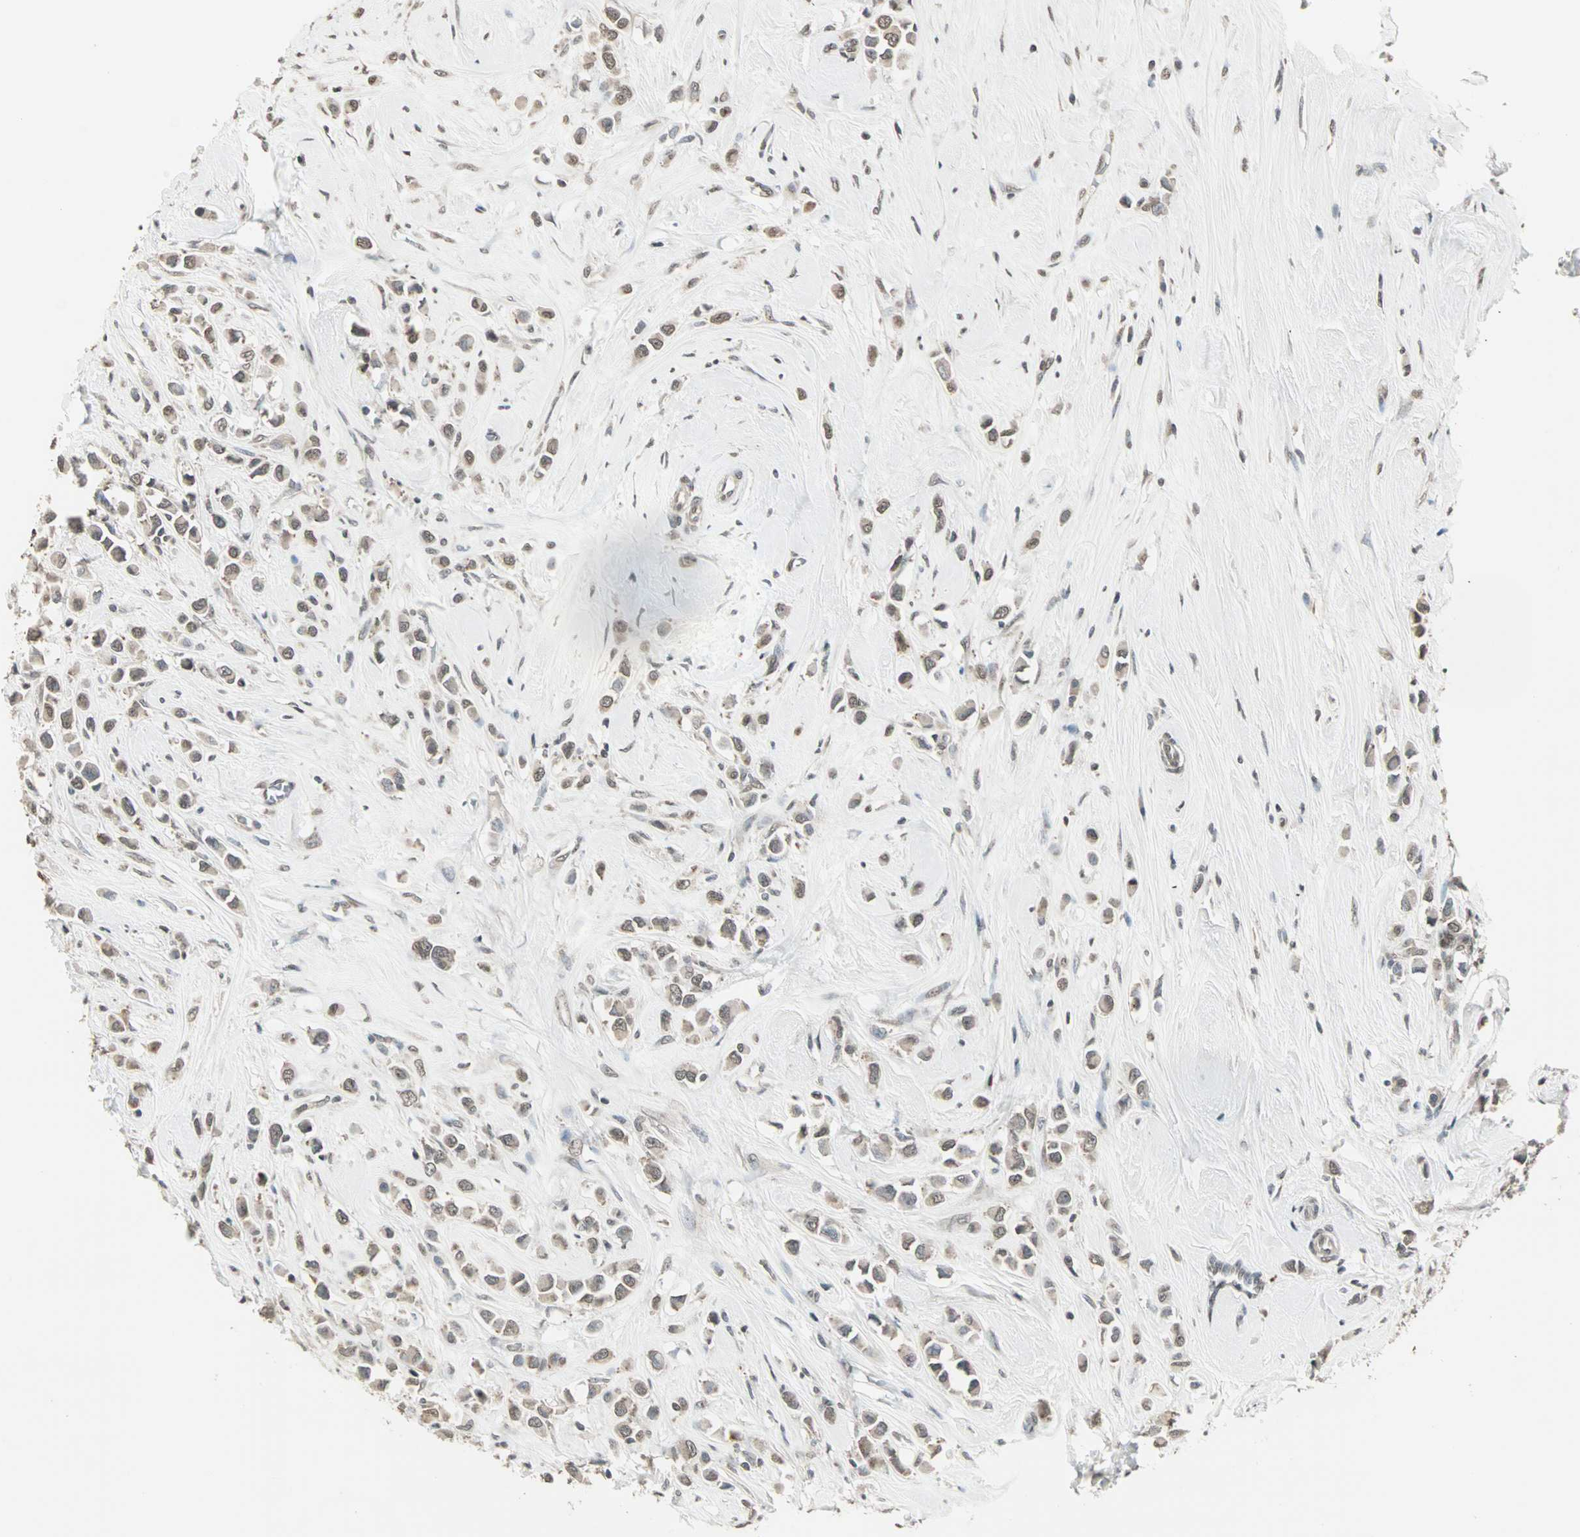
{"staining": {"intensity": "weak", "quantity": ">75%", "location": "cytoplasmic/membranous,nuclear"}, "tissue": "breast cancer", "cell_type": "Tumor cells", "image_type": "cancer", "snomed": [{"axis": "morphology", "description": "Duct carcinoma"}, {"axis": "topography", "description": "Breast"}], "caption": "A histopathology image of breast cancer stained for a protein exhibits weak cytoplasmic/membranous and nuclear brown staining in tumor cells.", "gene": "CBLC", "patient": {"sex": "female", "age": 61}}